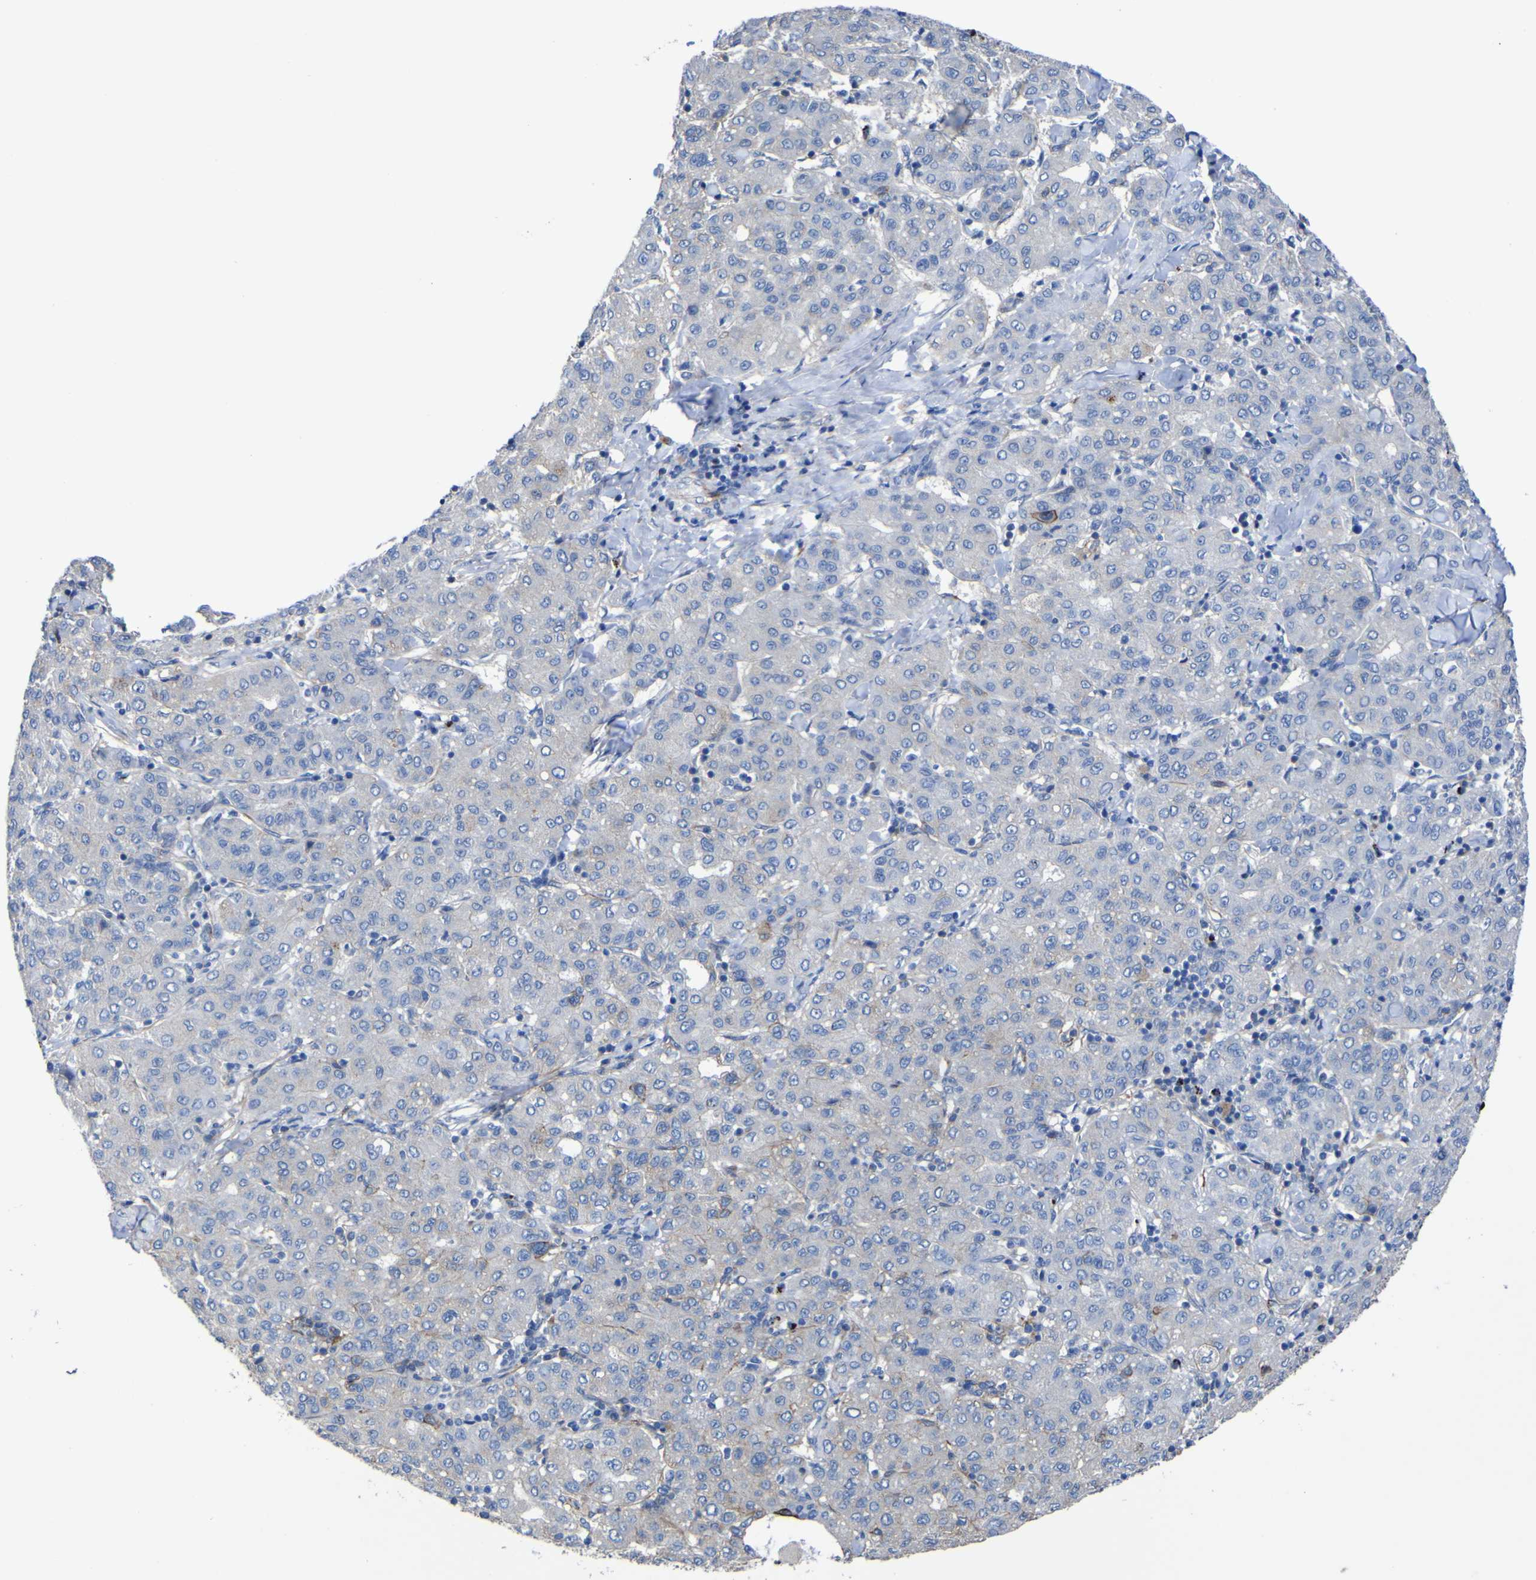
{"staining": {"intensity": "negative", "quantity": "none", "location": "none"}, "tissue": "liver cancer", "cell_type": "Tumor cells", "image_type": "cancer", "snomed": [{"axis": "morphology", "description": "Carcinoma, Hepatocellular, NOS"}, {"axis": "topography", "description": "Liver"}], "caption": "Immunohistochemistry (IHC) image of neoplastic tissue: human hepatocellular carcinoma (liver) stained with DAB (3,3'-diaminobenzidine) demonstrates no significant protein positivity in tumor cells.", "gene": "AGO4", "patient": {"sex": "male", "age": 65}}